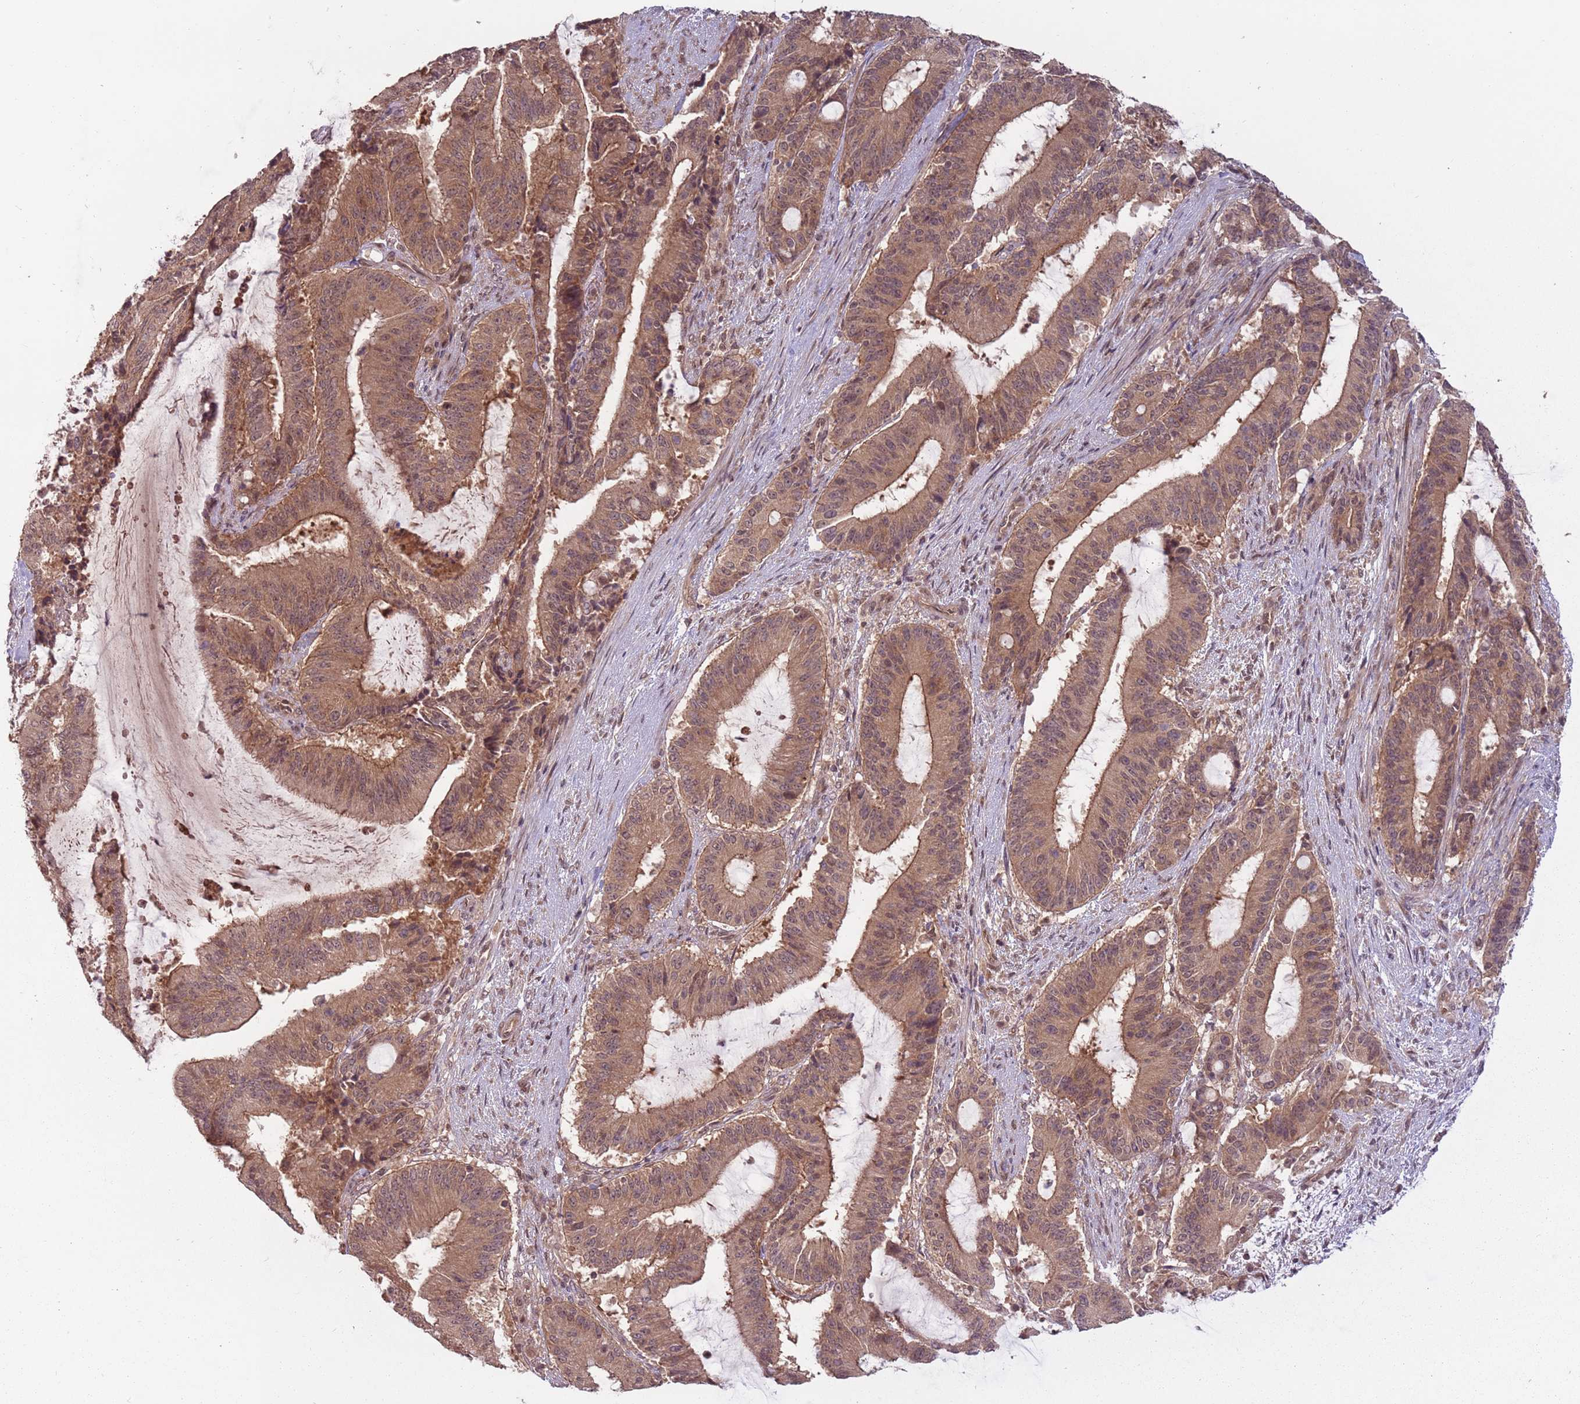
{"staining": {"intensity": "moderate", "quantity": ">75%", "location": "cytoplasmic/membranous"}, "tissue": "liver cancer", "cell_type": "Tumor cells", "image_type": "cancer", "snomed": [{"axis": "morphology", "description": "Normal tissue, NOS"}, {"axis": "morphology", "description": "Cholangiocarcinoma"}, {"axis": "topography", "description": "Liver"}, {"axis": "topography", "description": "Peripheral nerve tissue"}], "caption": "Protein staining shows moderate cytoplasmic/membranous staining in approximately >75% of tumor cells in liver cancer. Nuclei are stained in blue.", "gene": "ADAMTS3", "patient": {"sex": "female", "age": 73}}